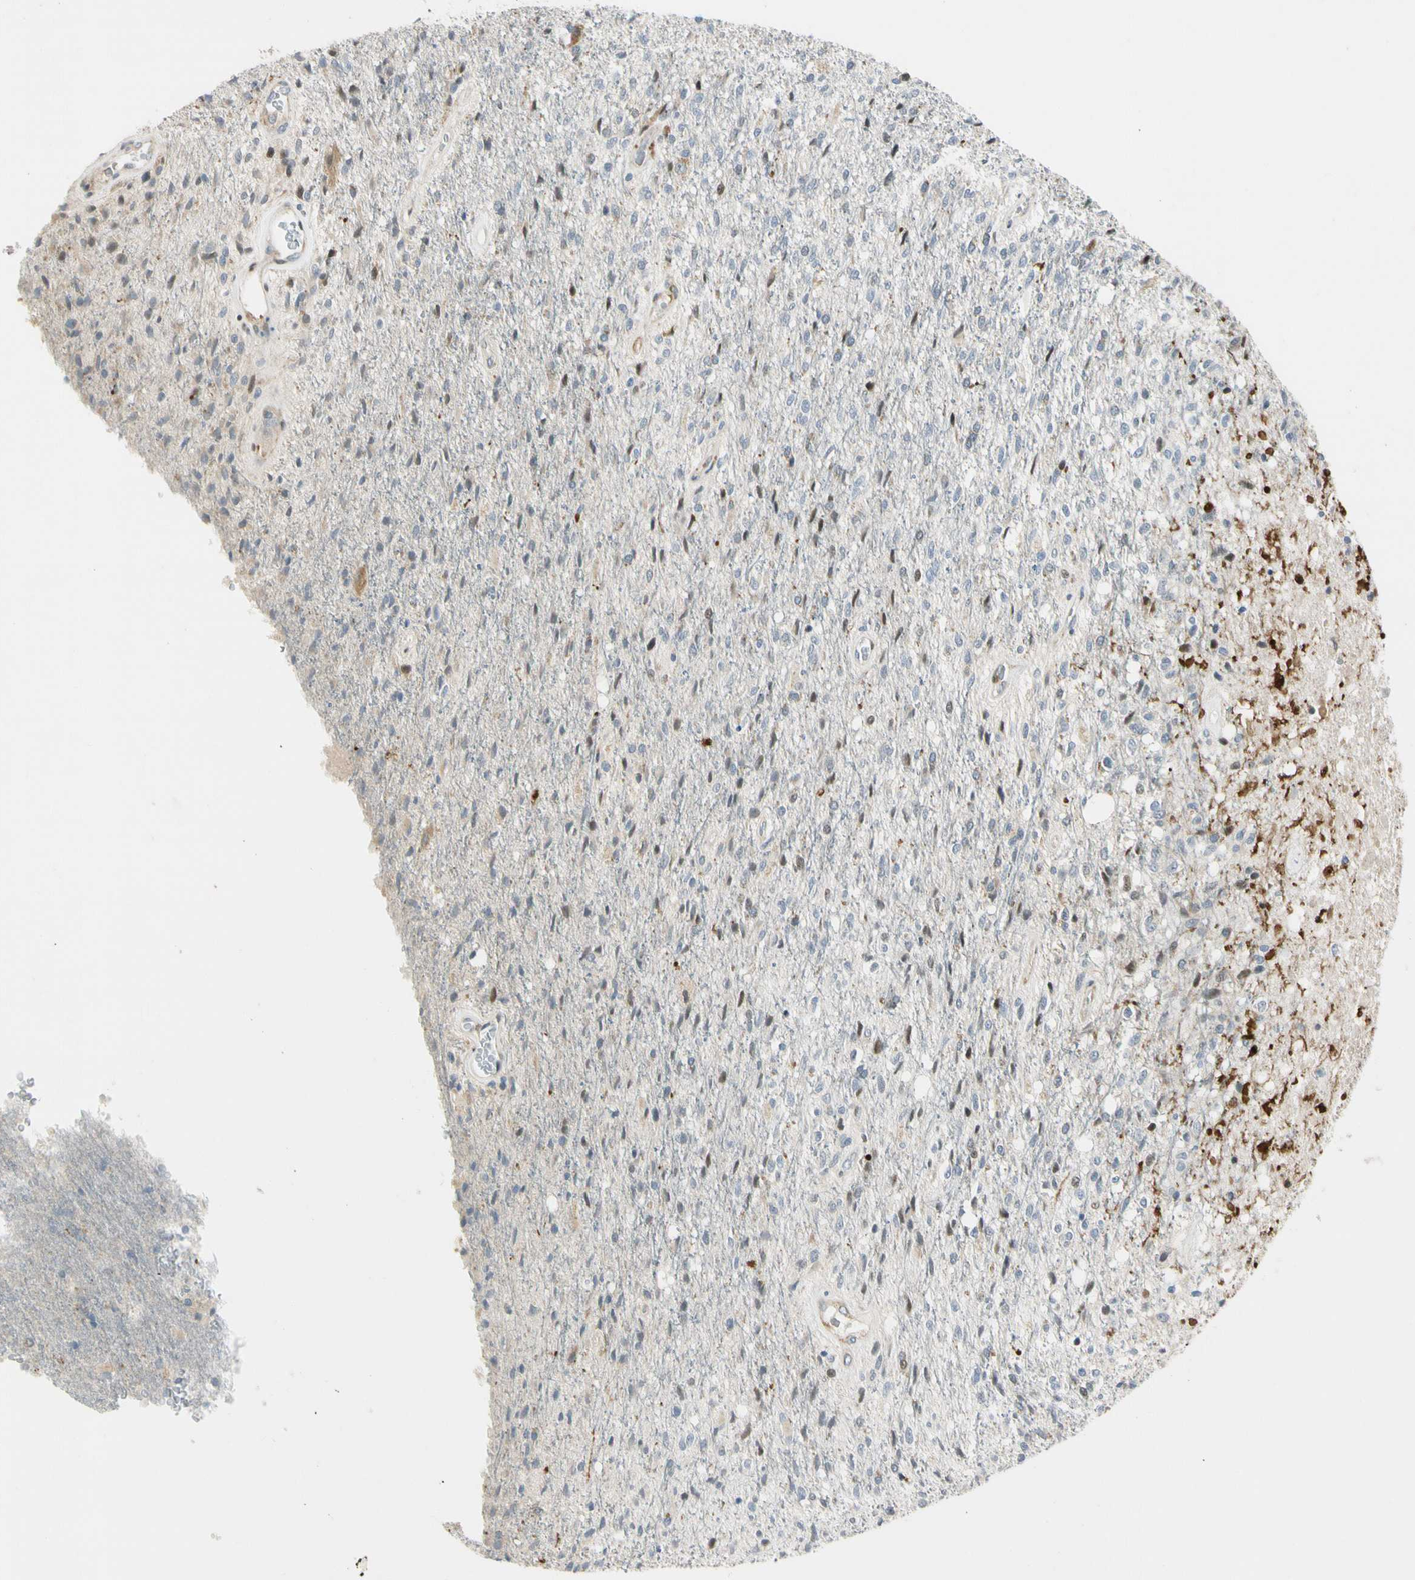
{"staining": {"intensity": "weak", "quantity": "25%-75%", "location": "nuclear"}, "tissue": "glioma", "cell_type": "Tumor cells", "image_type": "cancer", "snomed": [{"axis": "morphology", "description": "Normal tissue, NOS"}, {"axis": "morphology", "description": "Glioma, malignant, High grade"}, {"axis": "topography", "description": "Cerebral cortex"}], "caption": "A low amount of weak nuclear expression is seen in approximately 25%-75% of tumor cells in malignant glioma (high-grade) tissue.", "gene": "NPDC1", "patient": {"sex": "male", "age": 77}}